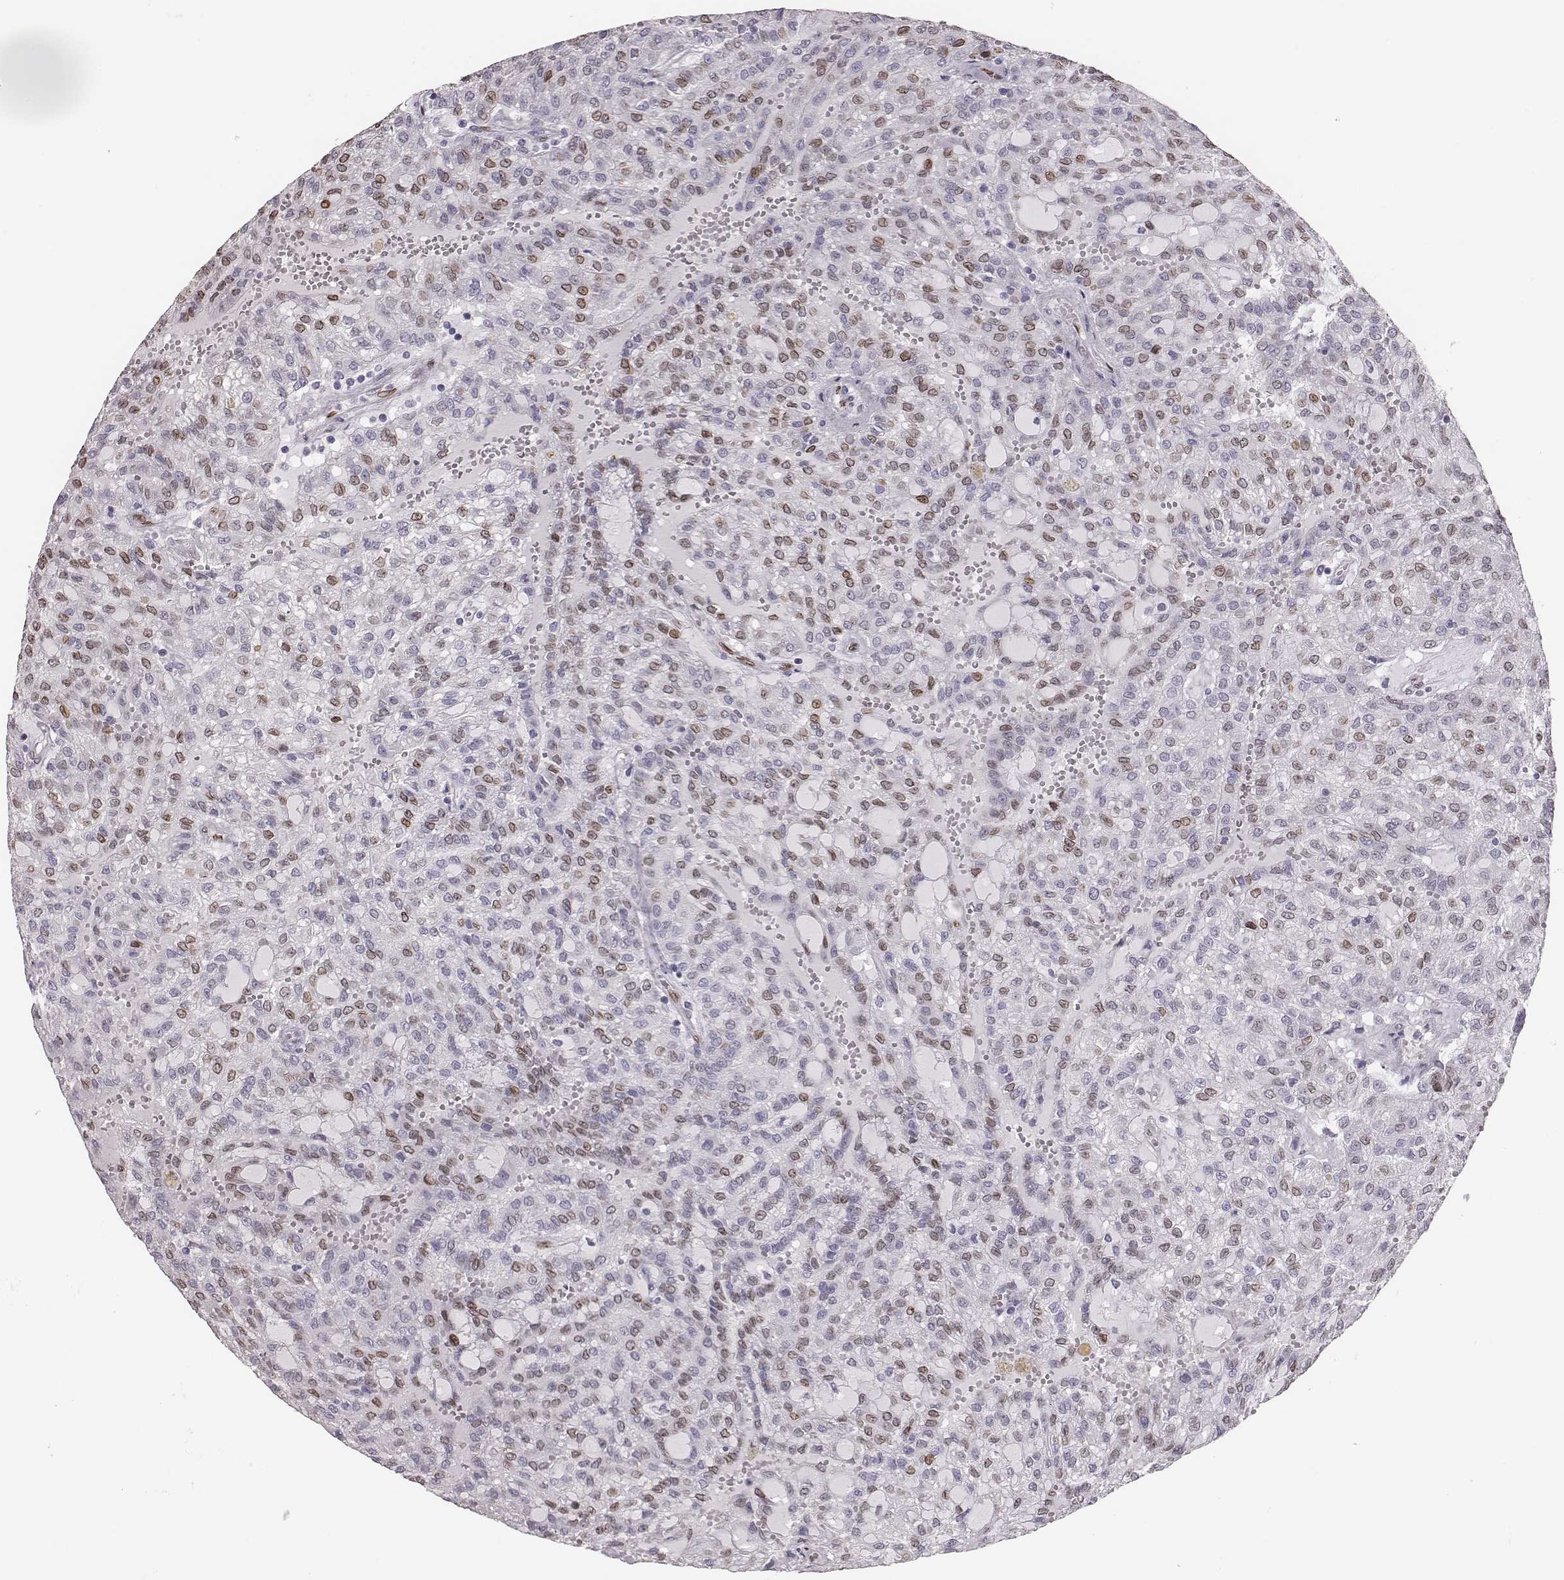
{"staining": {"intensity": "moderate", "quantity": "25%-75%", "location": "cytoplasmic/membranous,nuclear"}, "tissue": "renal cancer", "cell_type": "Tumor cells", "image_type": "cancer", "snomed": [{"axis": "morphology", "description": "Adenocarcinoma, NOS"}, {"axis": "topography", "description": "Kidney"}], "caption": "Immunohistochemistry (DAB (3,3'-diaminobenzidine)) staining of human adenocarcinoma (renal) reveals moderate cytoplasmic/membranous and nuclear protein positivity in about 25%-75% of tumor cells.", "gene": "ADGRF4", "patient": {"sex": "male", "age": 63}}